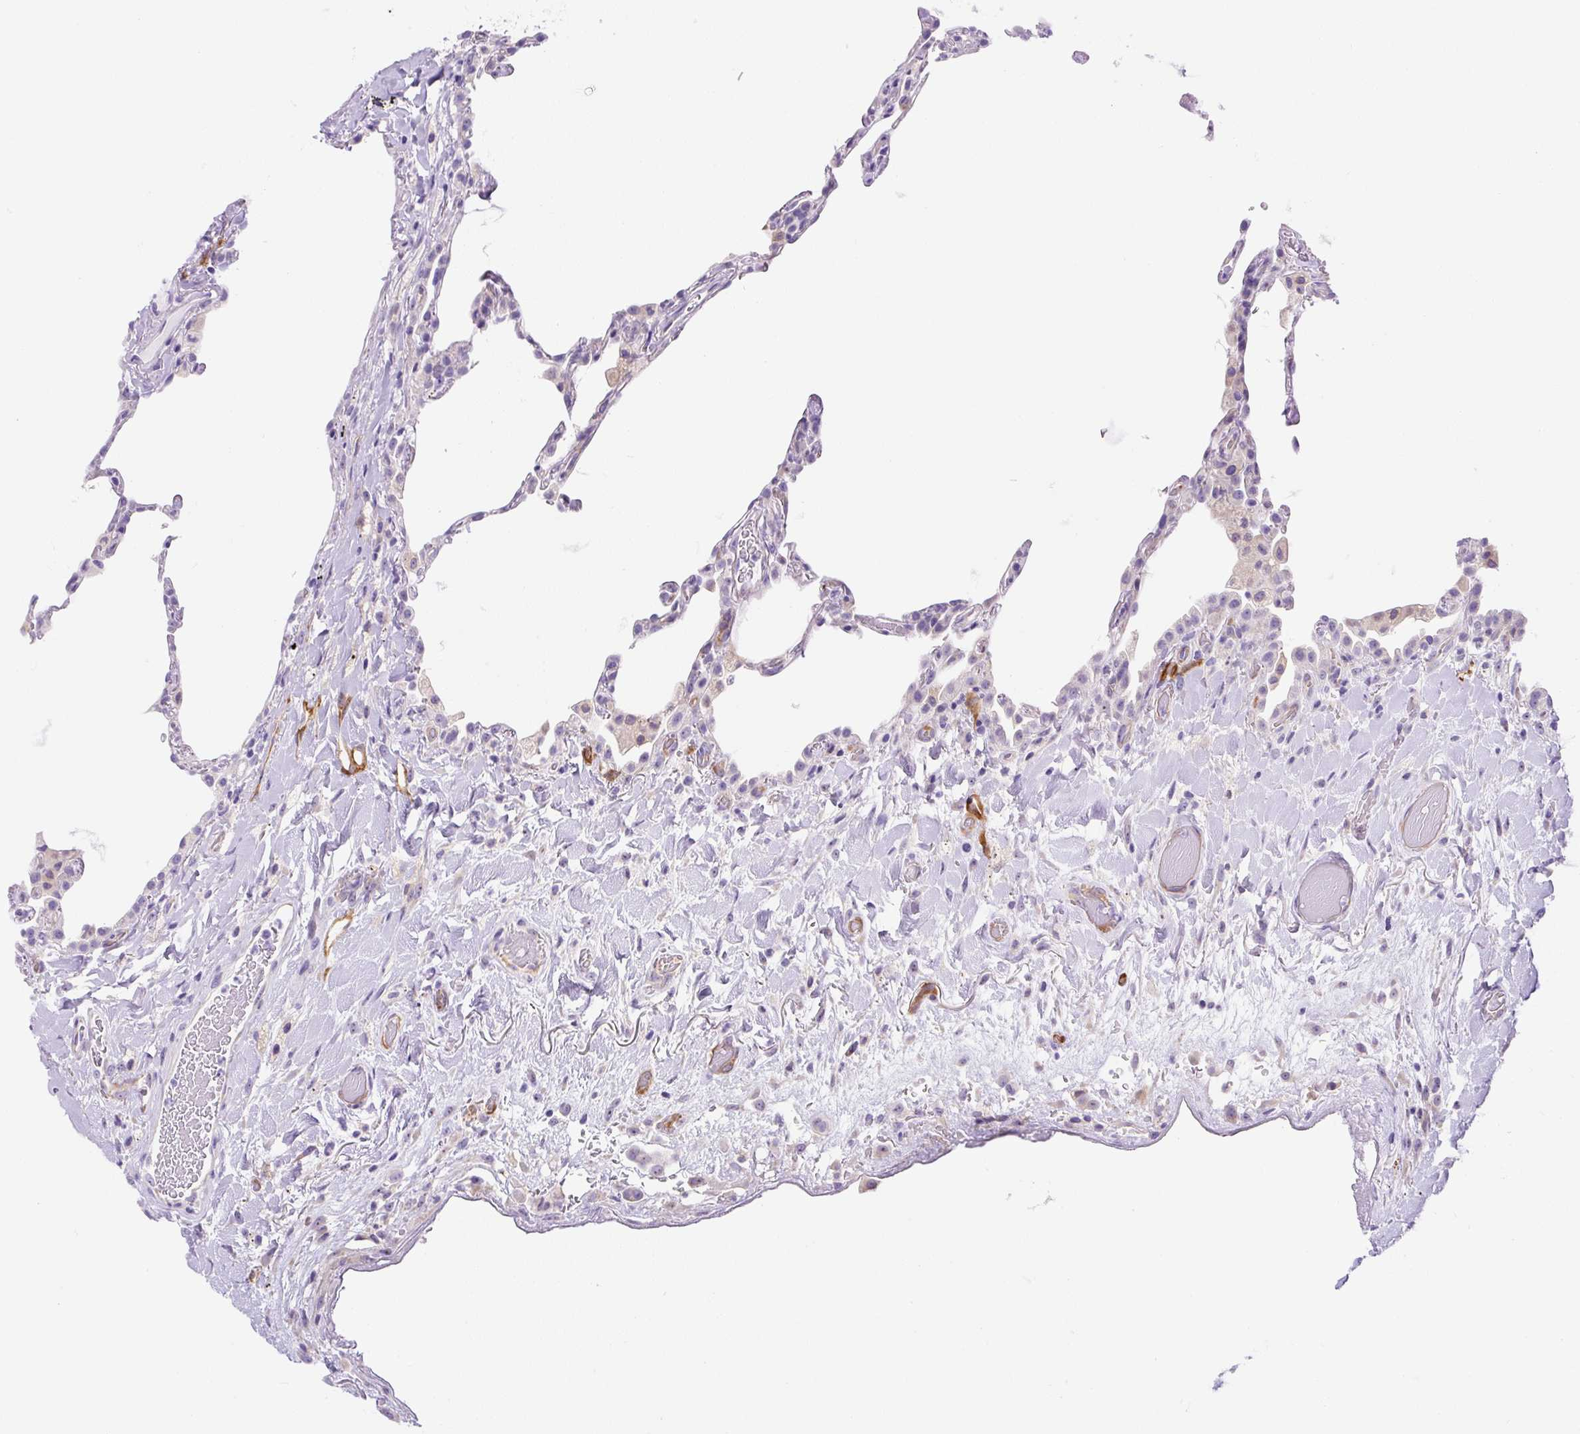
{"staining": {"intensity": "negative", "quantity": "none", "location": "none"}, "tissue": "lung", "cell_type": "Alveolar cells", "image_type": "normal", "snomed": [{"axis": "morphology", "description": "Normal tissue, NOS"}, {"axis": "topography", "description": "Lung"}], "caption": "DAB immunohistochemical staining of benign lung reveals no significant expression in alveolar cells. (Stains: DAB (3,3'-diaminobenzidine) immunohistochemistry with hematoxylin counter stain, Microscopy: brightfield microscopy at high magnification).", "gene": "ASB4", "patient": {"sex": "female", "age": 57}}